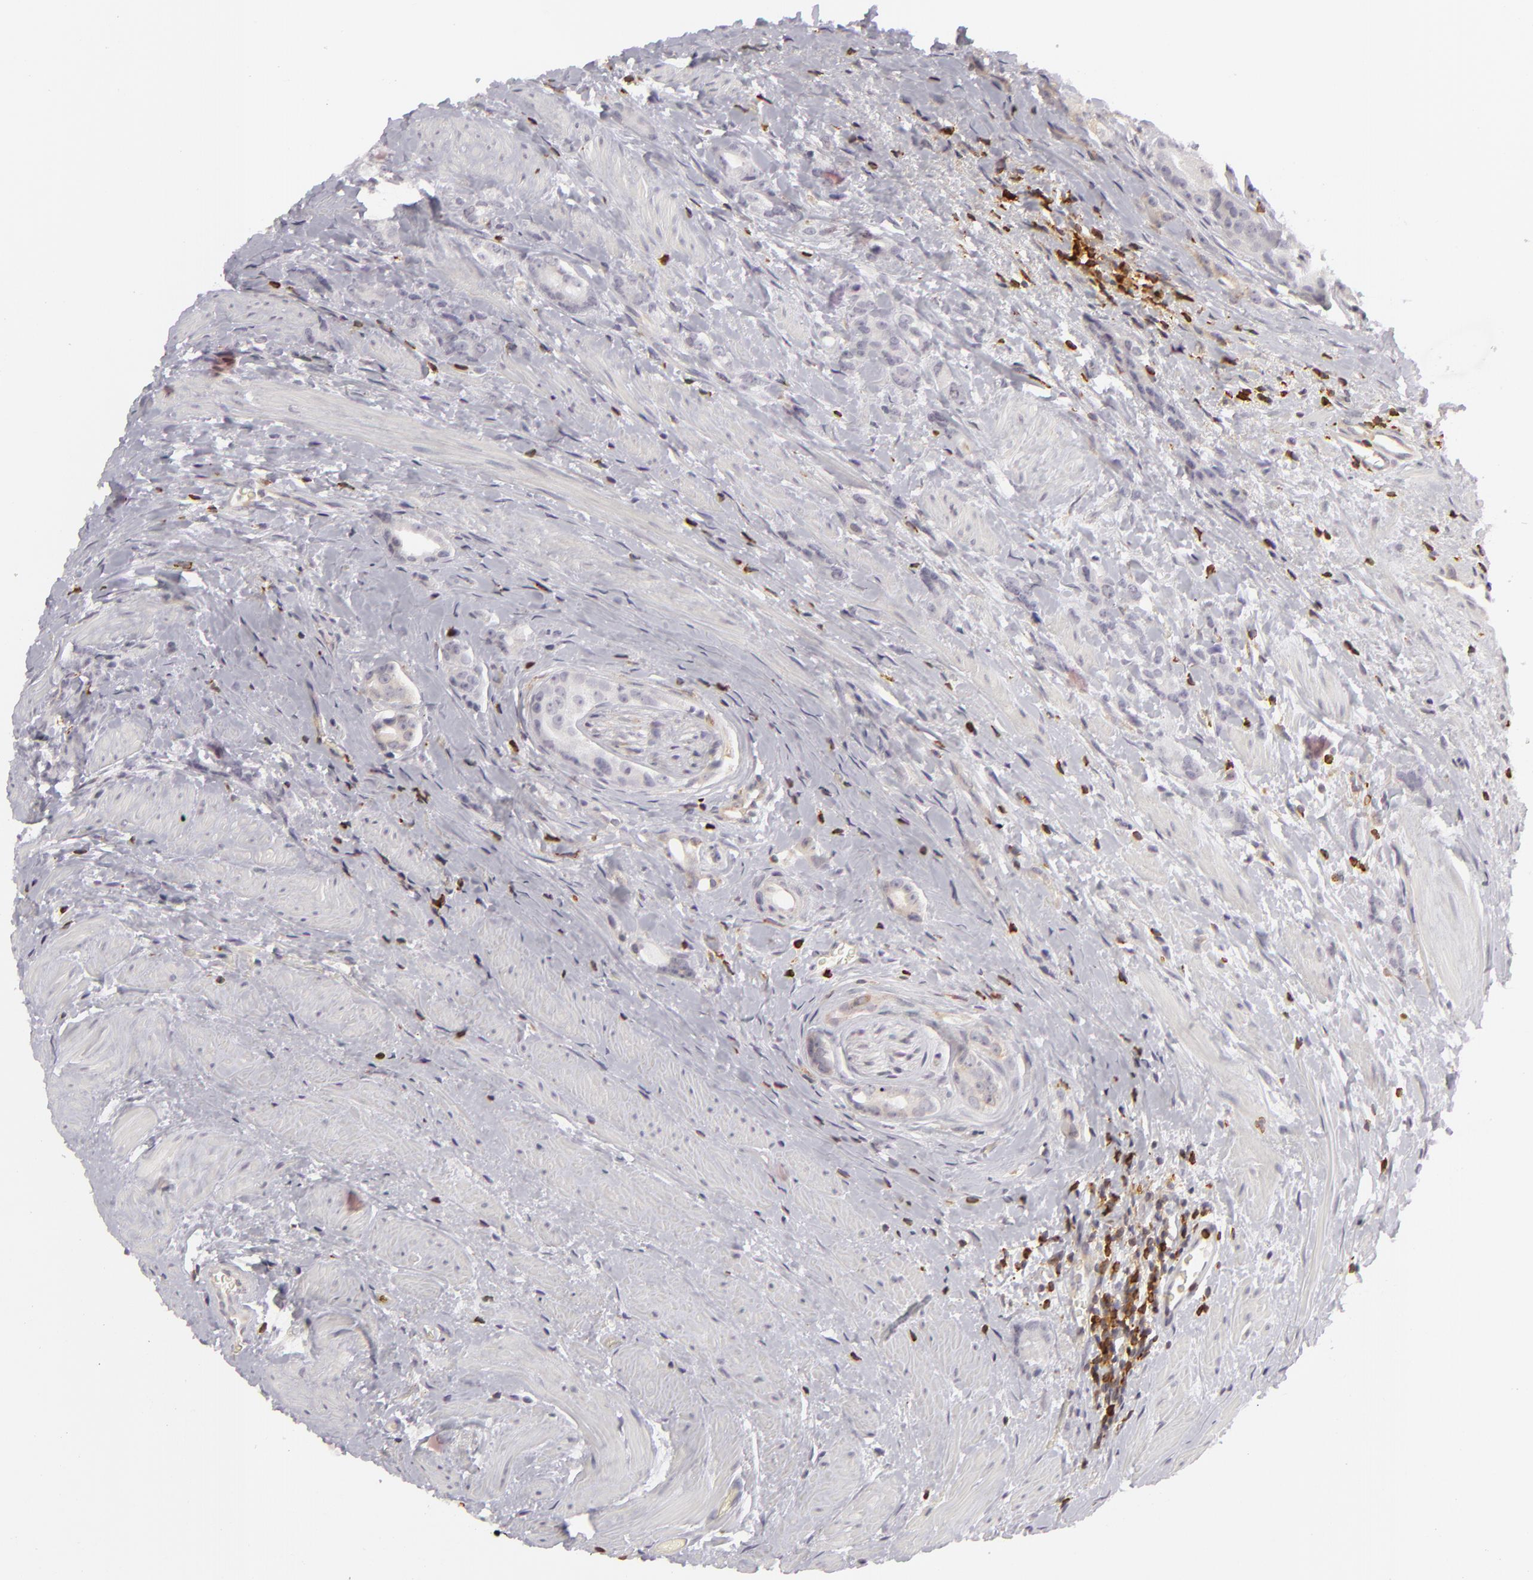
{"staining": {"intensity": "weak", "quantity": "<25%", "location": "cytoplasmic/membranous"}, "tissue": "prostate cancer", "cell_type": "Tumor cells", "image_type": "cancer", "snomed": [{"axis": "morphology", "description": "Adenocarcinoma, Medium grade"}, {"axis": "topography", "description": "Prostate"}], "caption": "Immunohistochemical staining of human medium-grade adenocarcinoma (prostate) reveals no significant expression in tumor cells. Brightfield microscopy of immunohistochemistry (IHC) stained with DAB (brown) and hematoxylin (blue), captured at high magnification.", "gene": "APOBEC3G", "patient": {"sex": "male", "age": 59}}